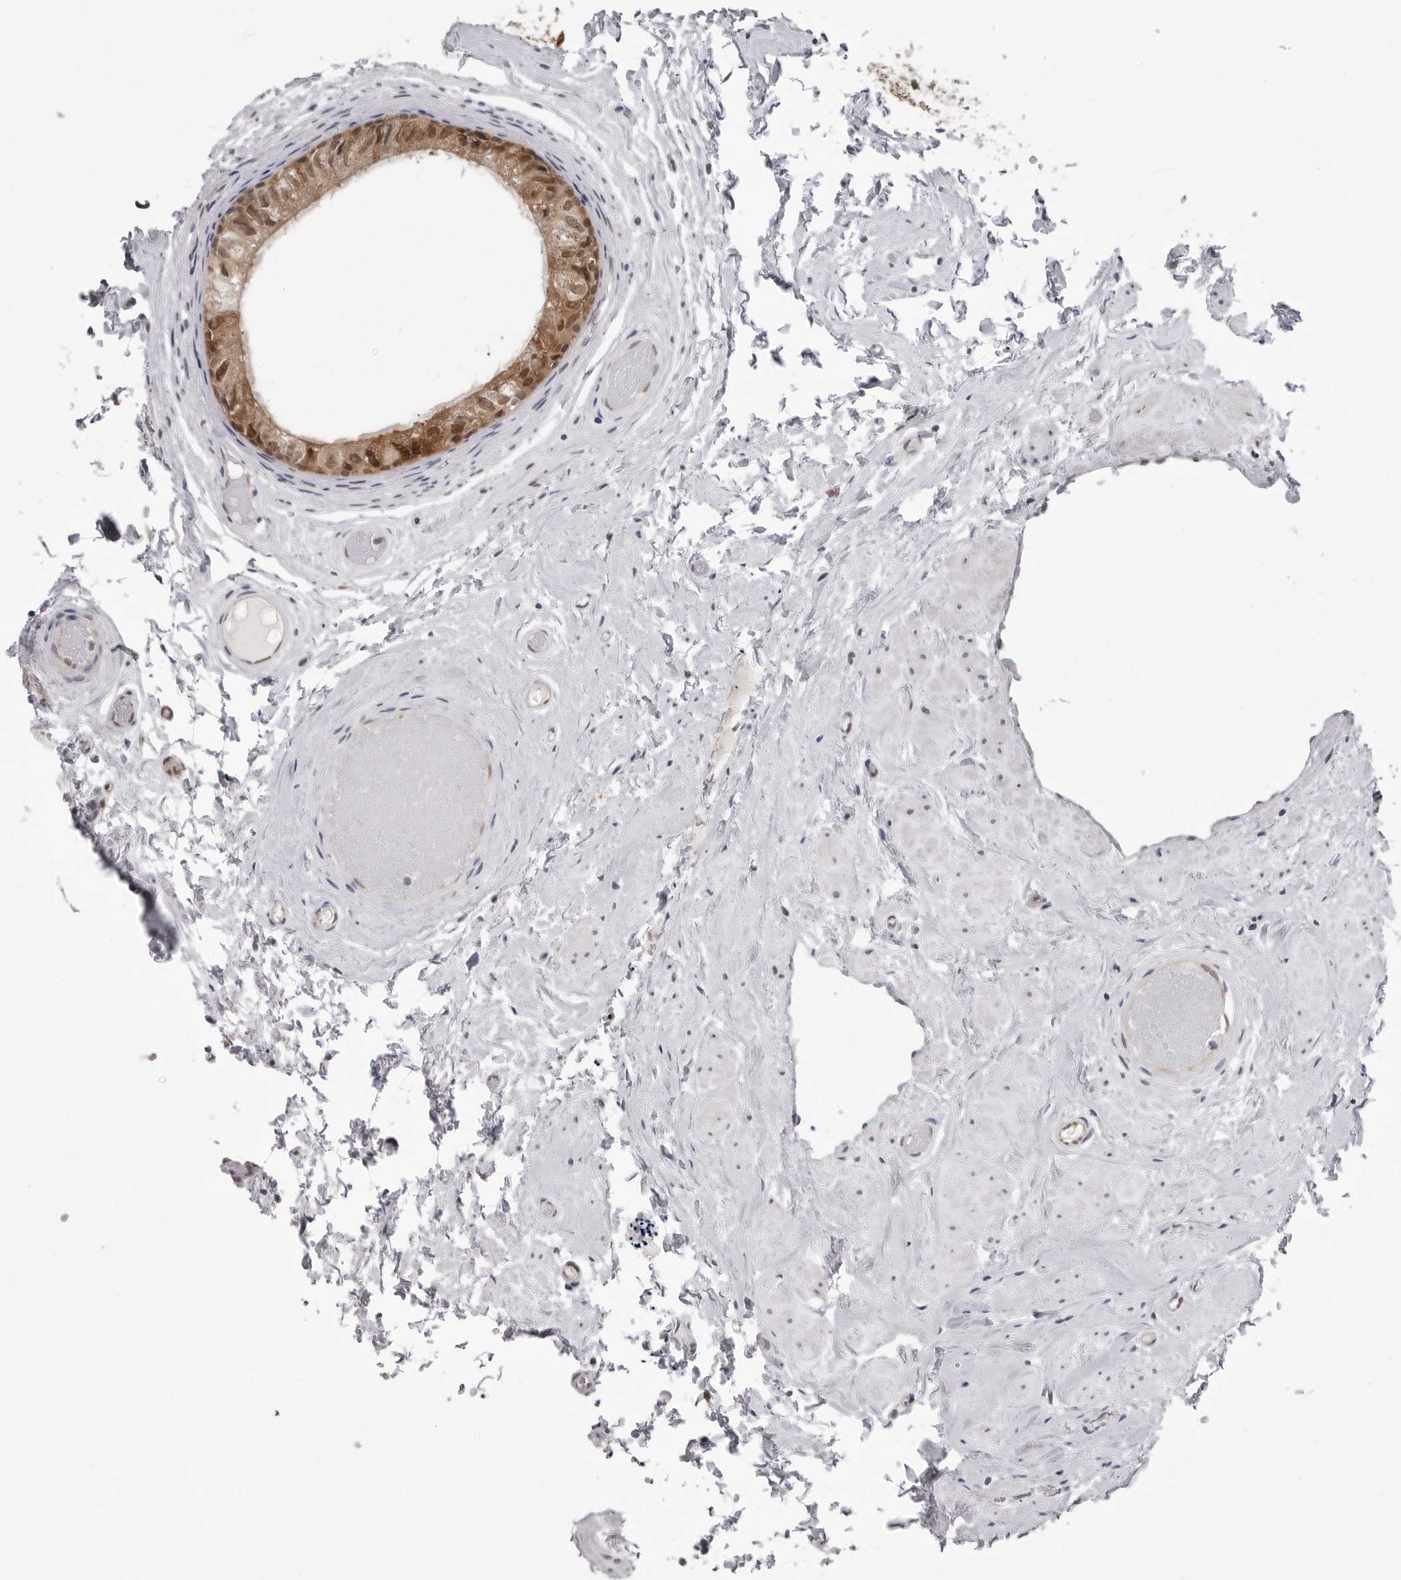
{"staining": {"intensity": "moderate", "quantity": ">75%", "location": "cytoplasmic/membranous,nuclear"}, "tissue": "epididymis", "cell_type": "Glandular cells", "image_type": "normal", "snomed": [{"axis": "morphology", "description": "Normal tissue, NOS"}, {"axis": "topography", "description": "Epididymis"}], "caption": "A medium amount of moderate cytoplasmic/membranous,nuclear expression is present in approximately >75% of glandular cells in unremarkable epididymis. The protein is shown in brown color, while the nuclei are stained blue.", "gene": "PNPO", "patient": {"sex": "male", "age": 79}}